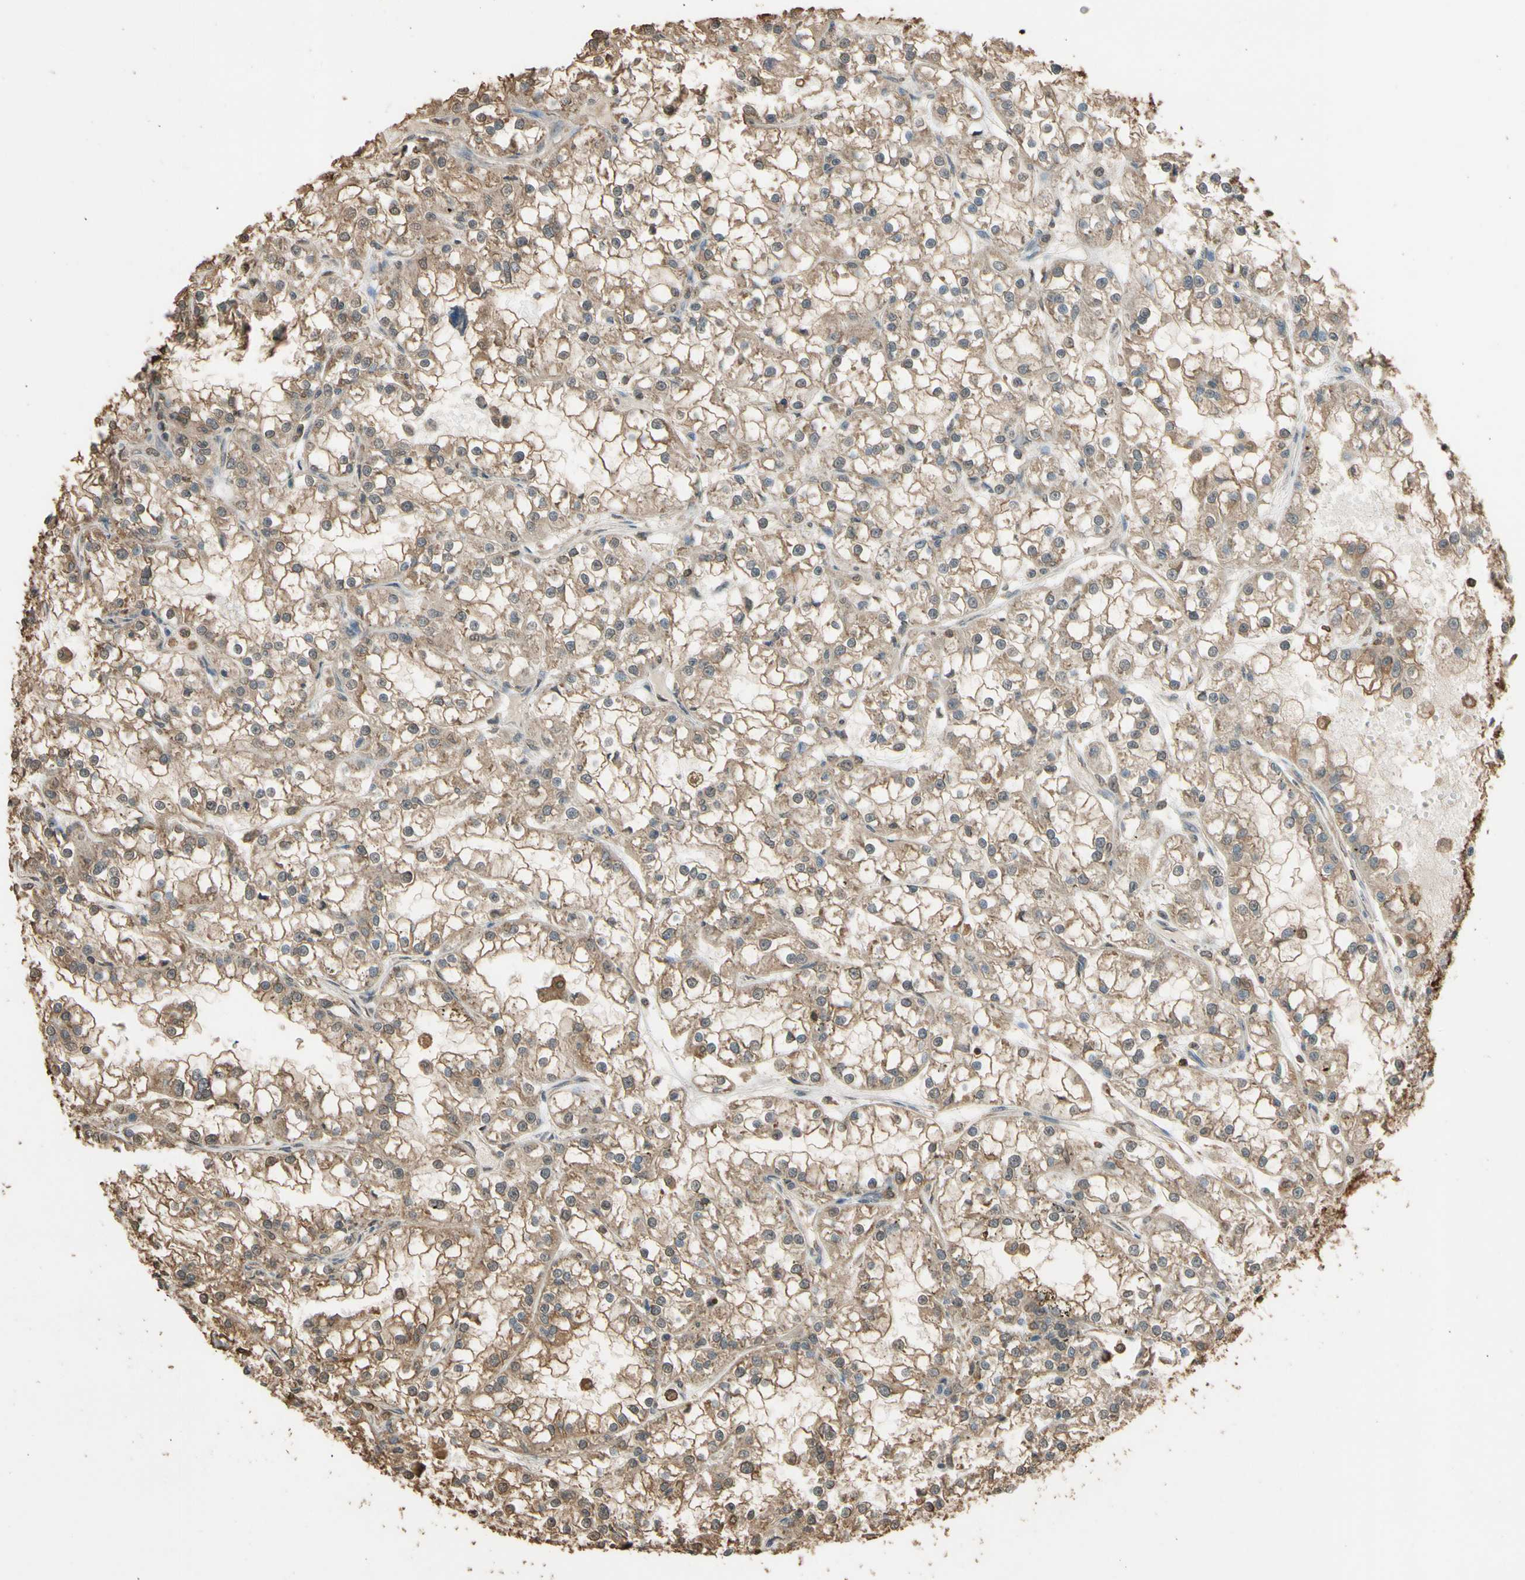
{"staining": {"intensity": "moderate", "quantity": ">75%", "location": "cytoplasmic/membranous"}, "tissue": "renal cancer", "cell_type": "Tumor cells", "image_type": "cancer", "snomed": [{"axis": "morphology", "description": "Adenocarcinoma, NOS"}, {"axis": "topography", "description": "Kidney"}], "caption": "Protein analysis of renal adenocarcinoma tissue demonstrates moderate cytoplasmic/membranous staining in approximately >75% of tumor cells.", "gene": "TNFSF13B", "patient": {"sex": "female", "age": 52}}